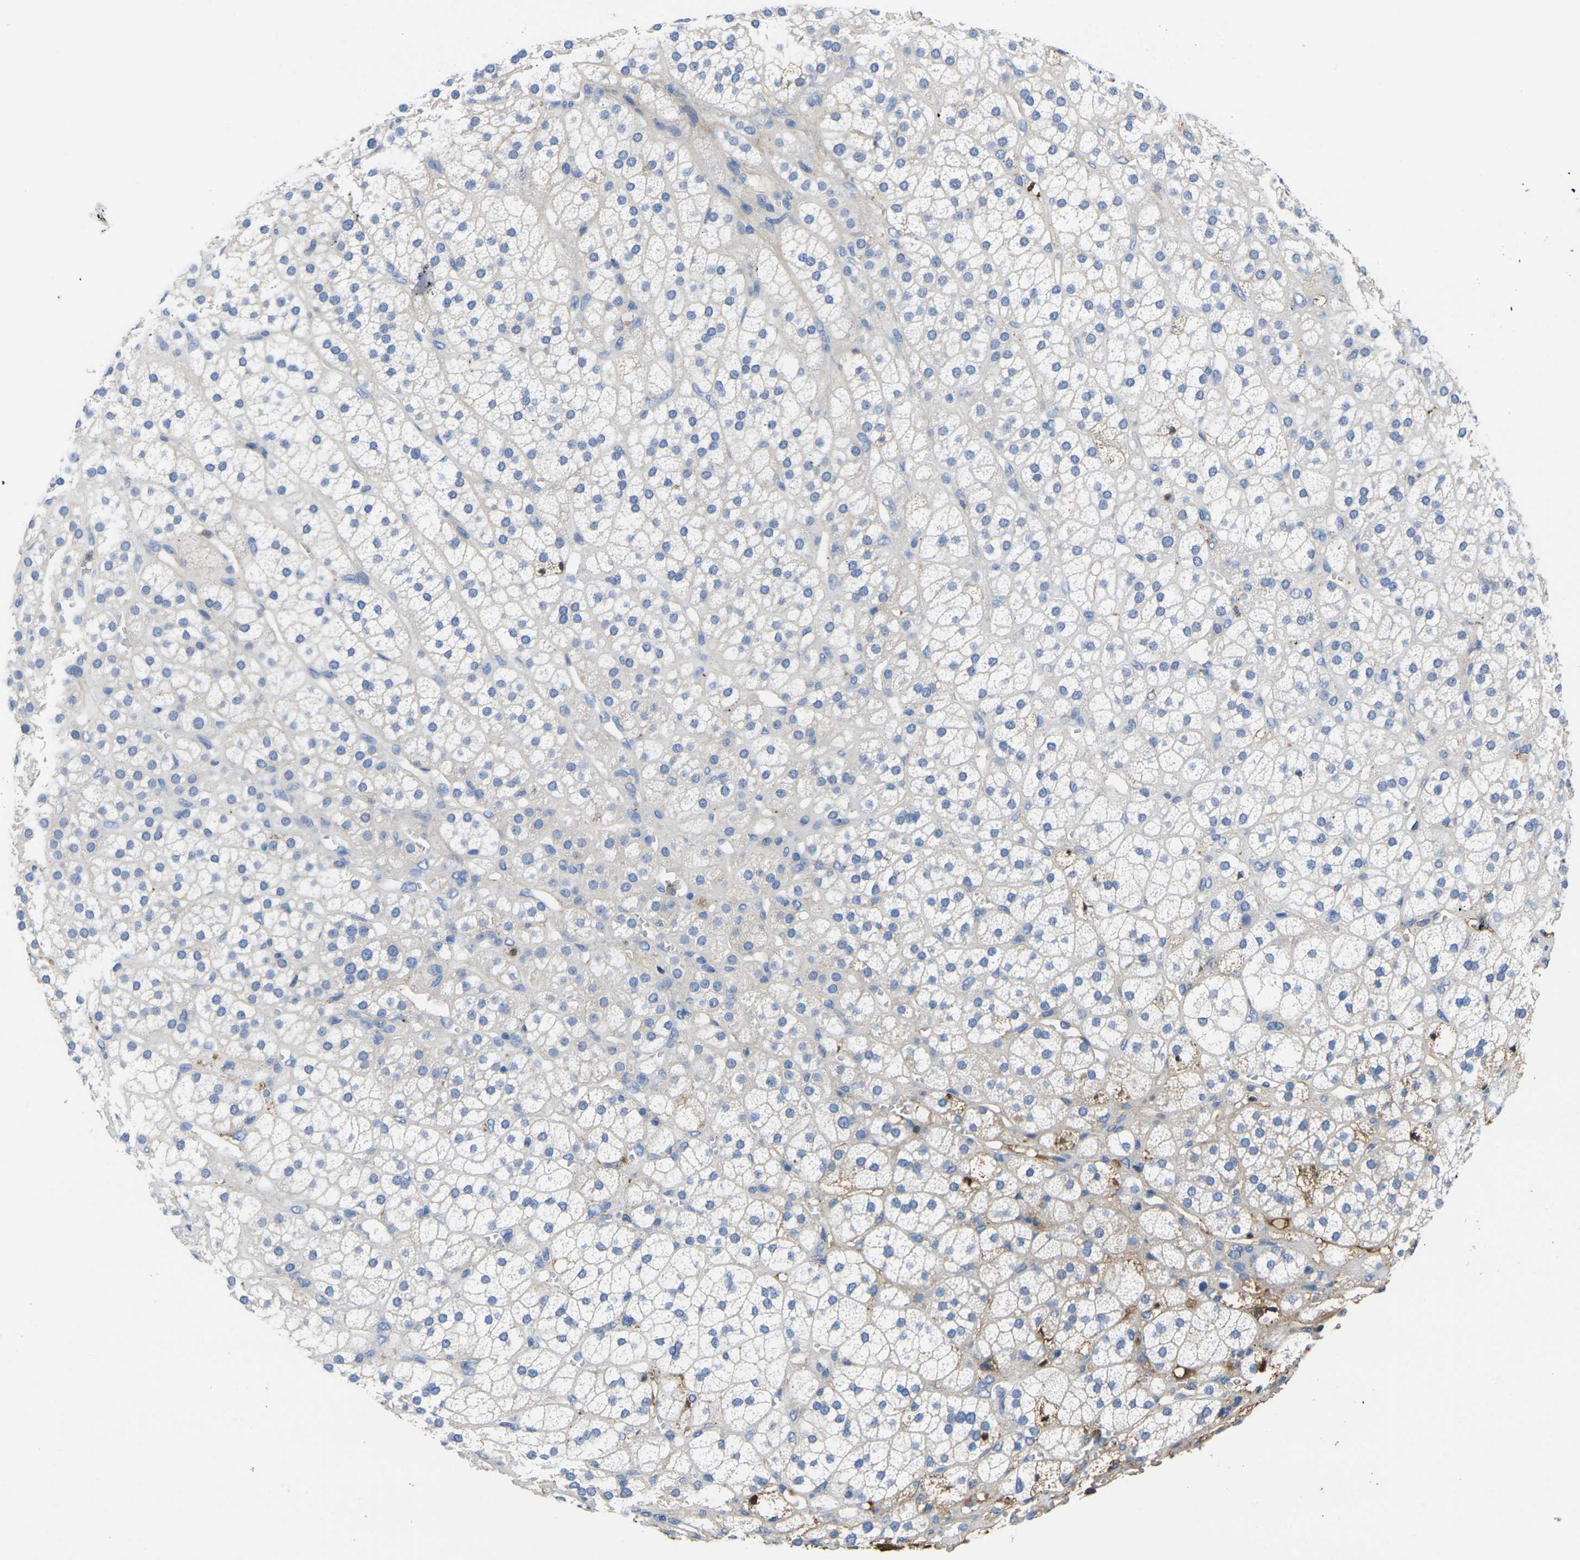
{"staining": {"intensity": "negative", "quantity": "none", "location": "none"}, "tissue": "adrenal gland", "cell_type": "Glandular cells", "image_type": "normal", "snomed": [{"axis": "morphology", "description": "Normal tissue, NOS"}, {"axis": "topography", "description": "Adrenal gland"}], "caption": "Photomicrograph shows no significant protein expression in glandular cells of normal adrenal gland.", "gene": "GREM2", "patient": {"sex": "male", "age": 56}}